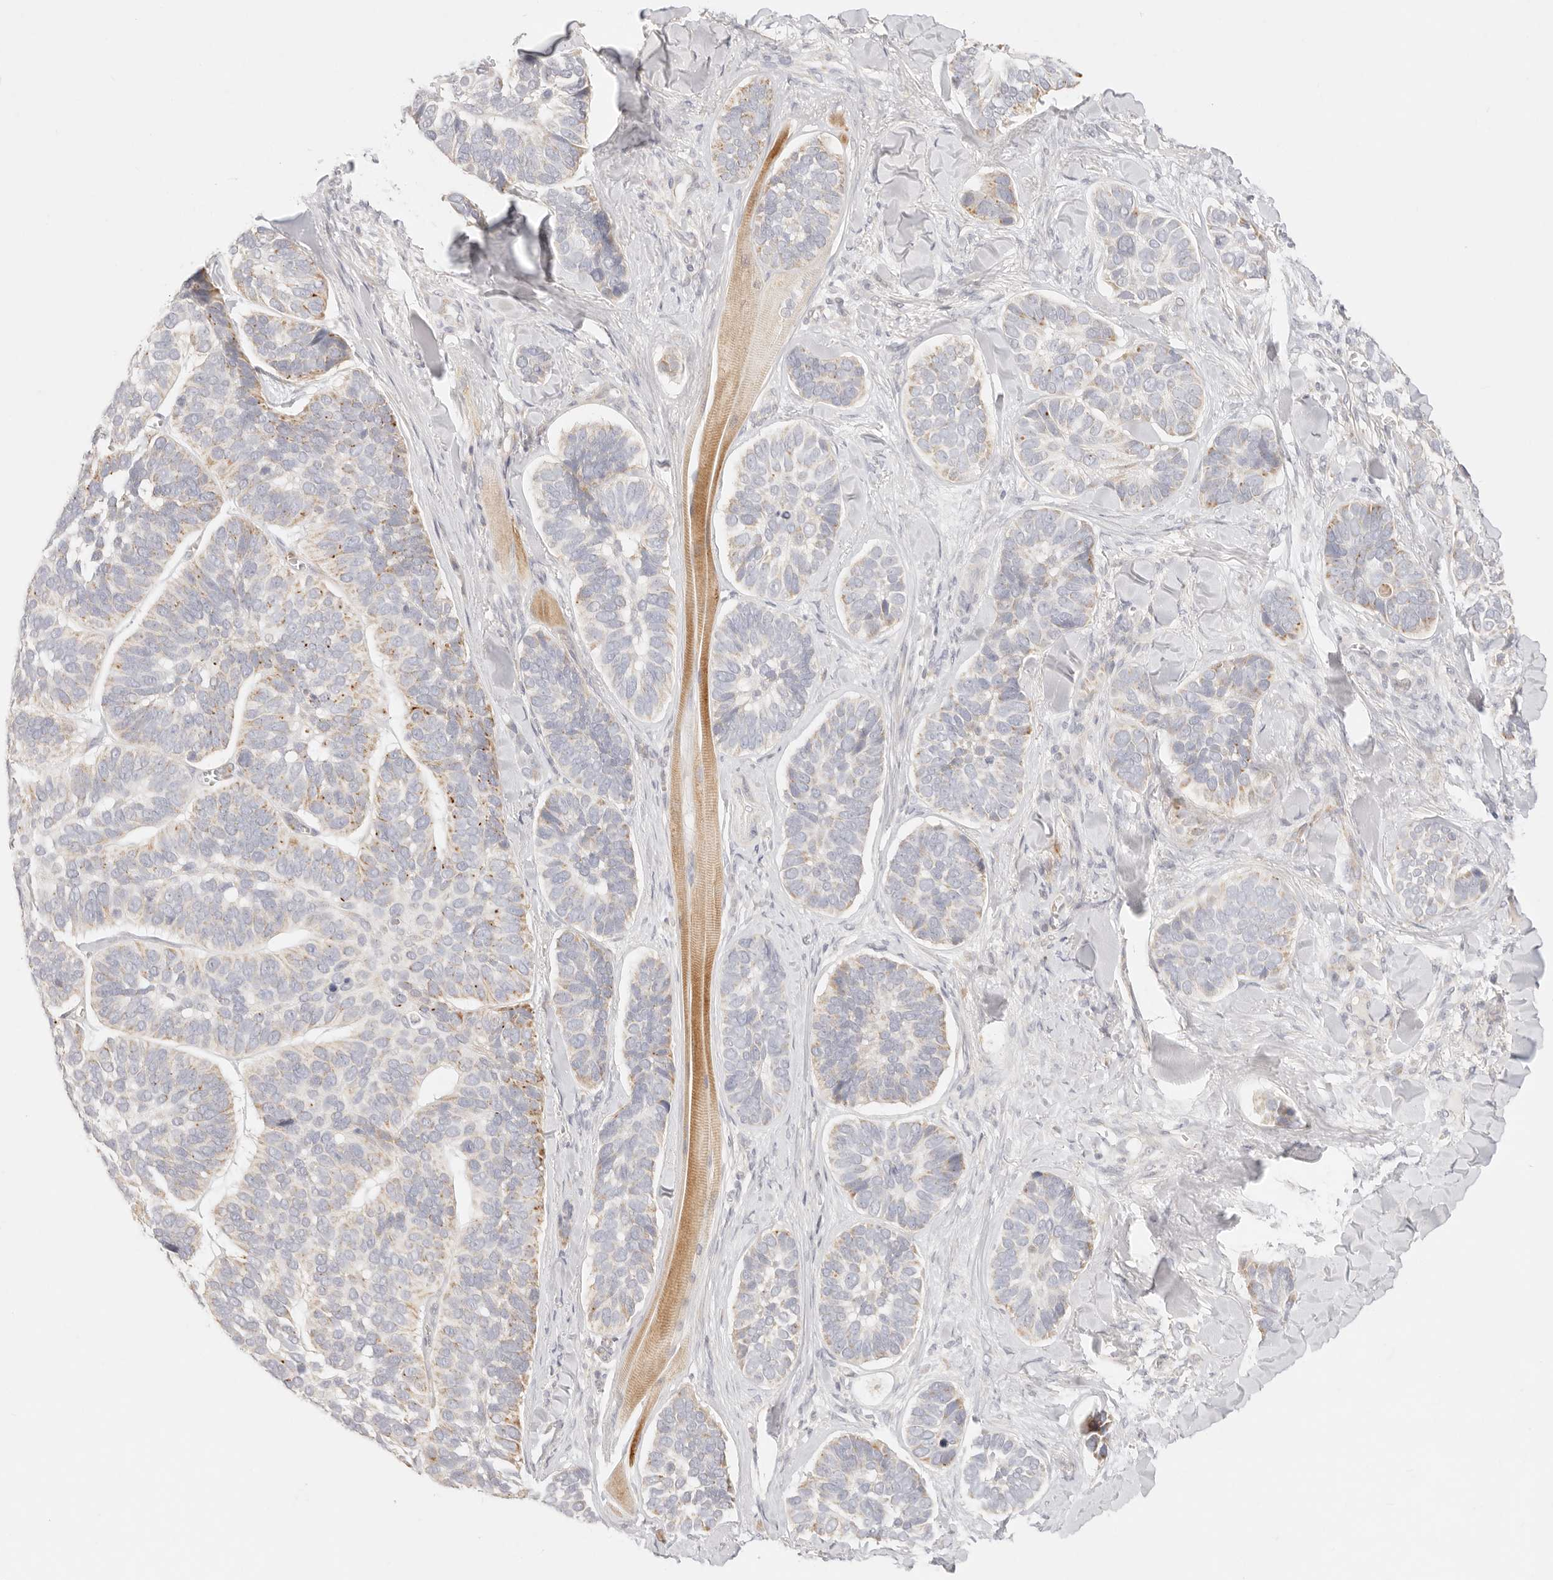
{"staining": {"intensity": "moderate", "quantity": "<25%", "location": "cytoplasmic/membranous"}, "tissue": "skin cancer", "cell_type": "Tumor cells", "image_type": "cancer", "snomed": [{"axis": "morphology", "description": "Basal cell carcinoma"}, {"axis": "topography", "description": "Skin"}], "caption": "Human skin basal cell carcinoma stained with a brown dye demonstrates moderate cytoplasmic/membranous positive positivity in about <25% of tumor cells.", "gene": "GPR156", "patient": {"sex": "male", "age": 62}}